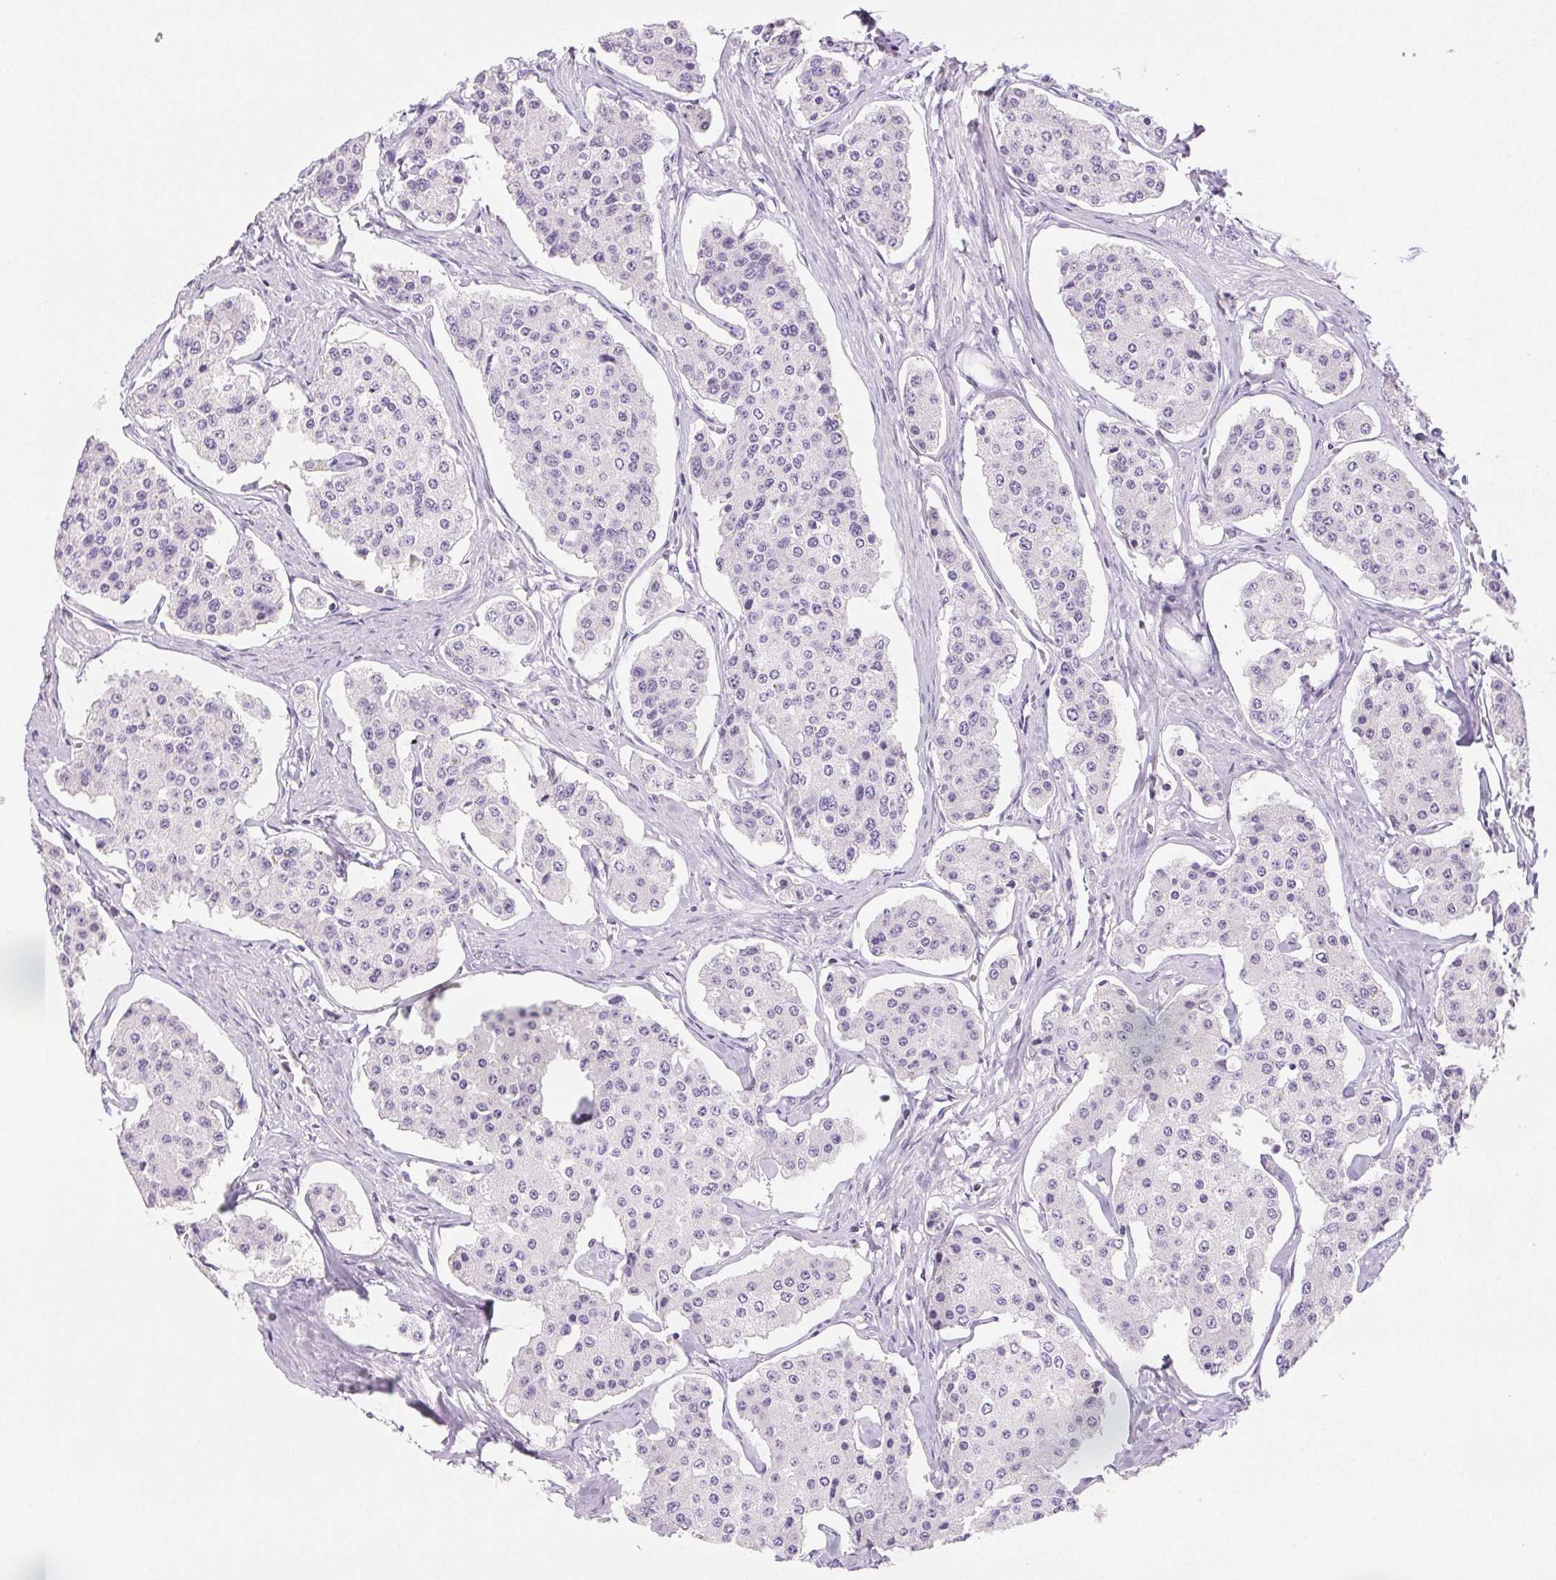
{"staining": {"intensity": "negative", "quantity": "none", "location": "none"}, "tissue": "carcinoid", "cell_type": "Tumor cells", "image_type": "cancer", "snomed": [{"axis": "morphology", "description": "Carcinoid, malignant, NOS"}, {"axis": "topography", "description": "Small intestine"}], "caption": "A high-resolution image shows IHC staining of carcinoid, which exhibits no significant positivity in tumor cells. (Immunohistochemistry, brightfield microscopy, high magnification).", "gene": "BEND2", "patient": {"sex": "female", "age": 65}}